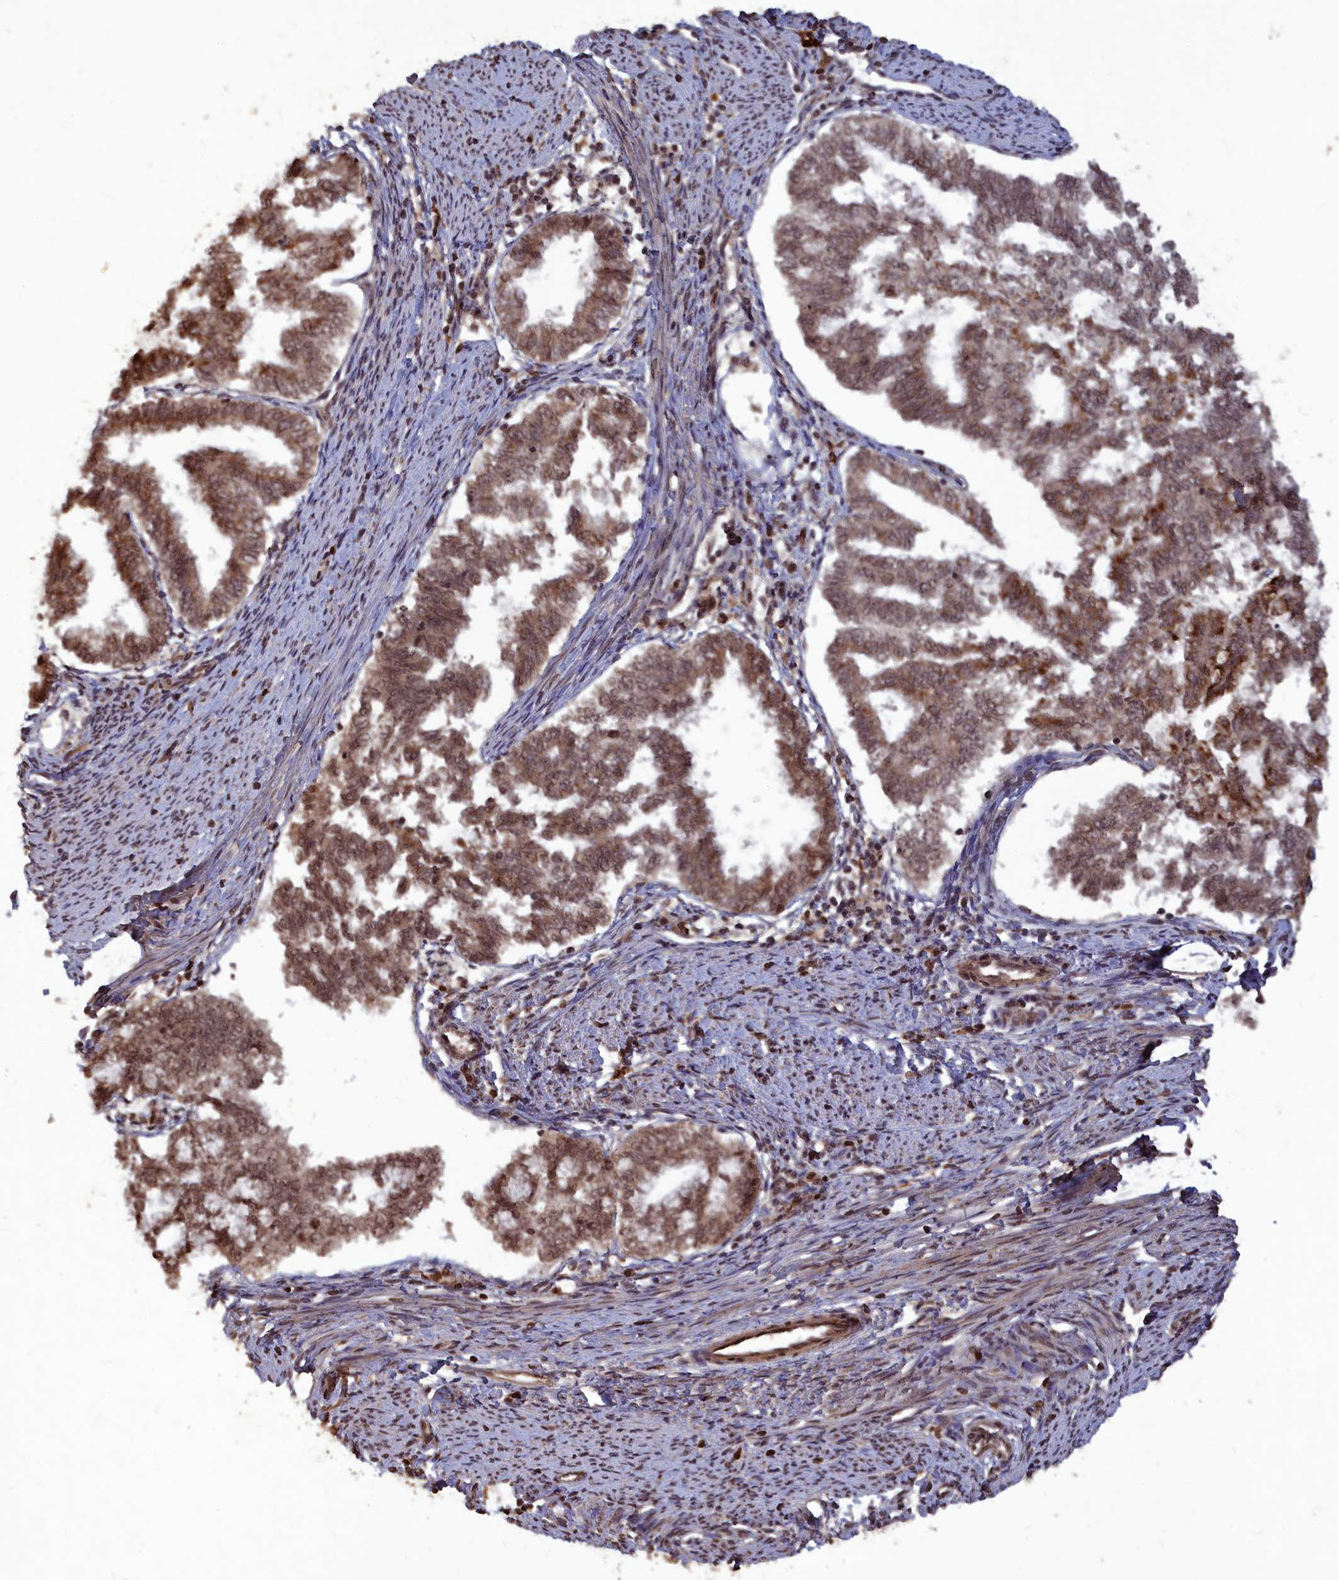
{"staining": {"intensity": "moderate", "quantity": ">75%", "location": "cytoplasmic/membranous,nuclear"}, "tissue": "endometrial cancer", "cell_type": "Tumor cells", "image_type": "cancer", "snomed": [{"axis": "morphology", "description": "Adenocarcinoma, NOS"}, {"axis": "topography", "description": "Endometrium"}], "caption": "DAB immunohistochemical staining of human endometrial cancer exhibits moderate cytoplasmic/membranous and nuclear protein expression in about >75% of tumor cells. The staining is performed using DAB brown chromogen to label protein expression. The nuclei are counter-stained blue using hematoxylin.", "gene": "SRMS", "patient": {"sex": "female", "age": 79}}